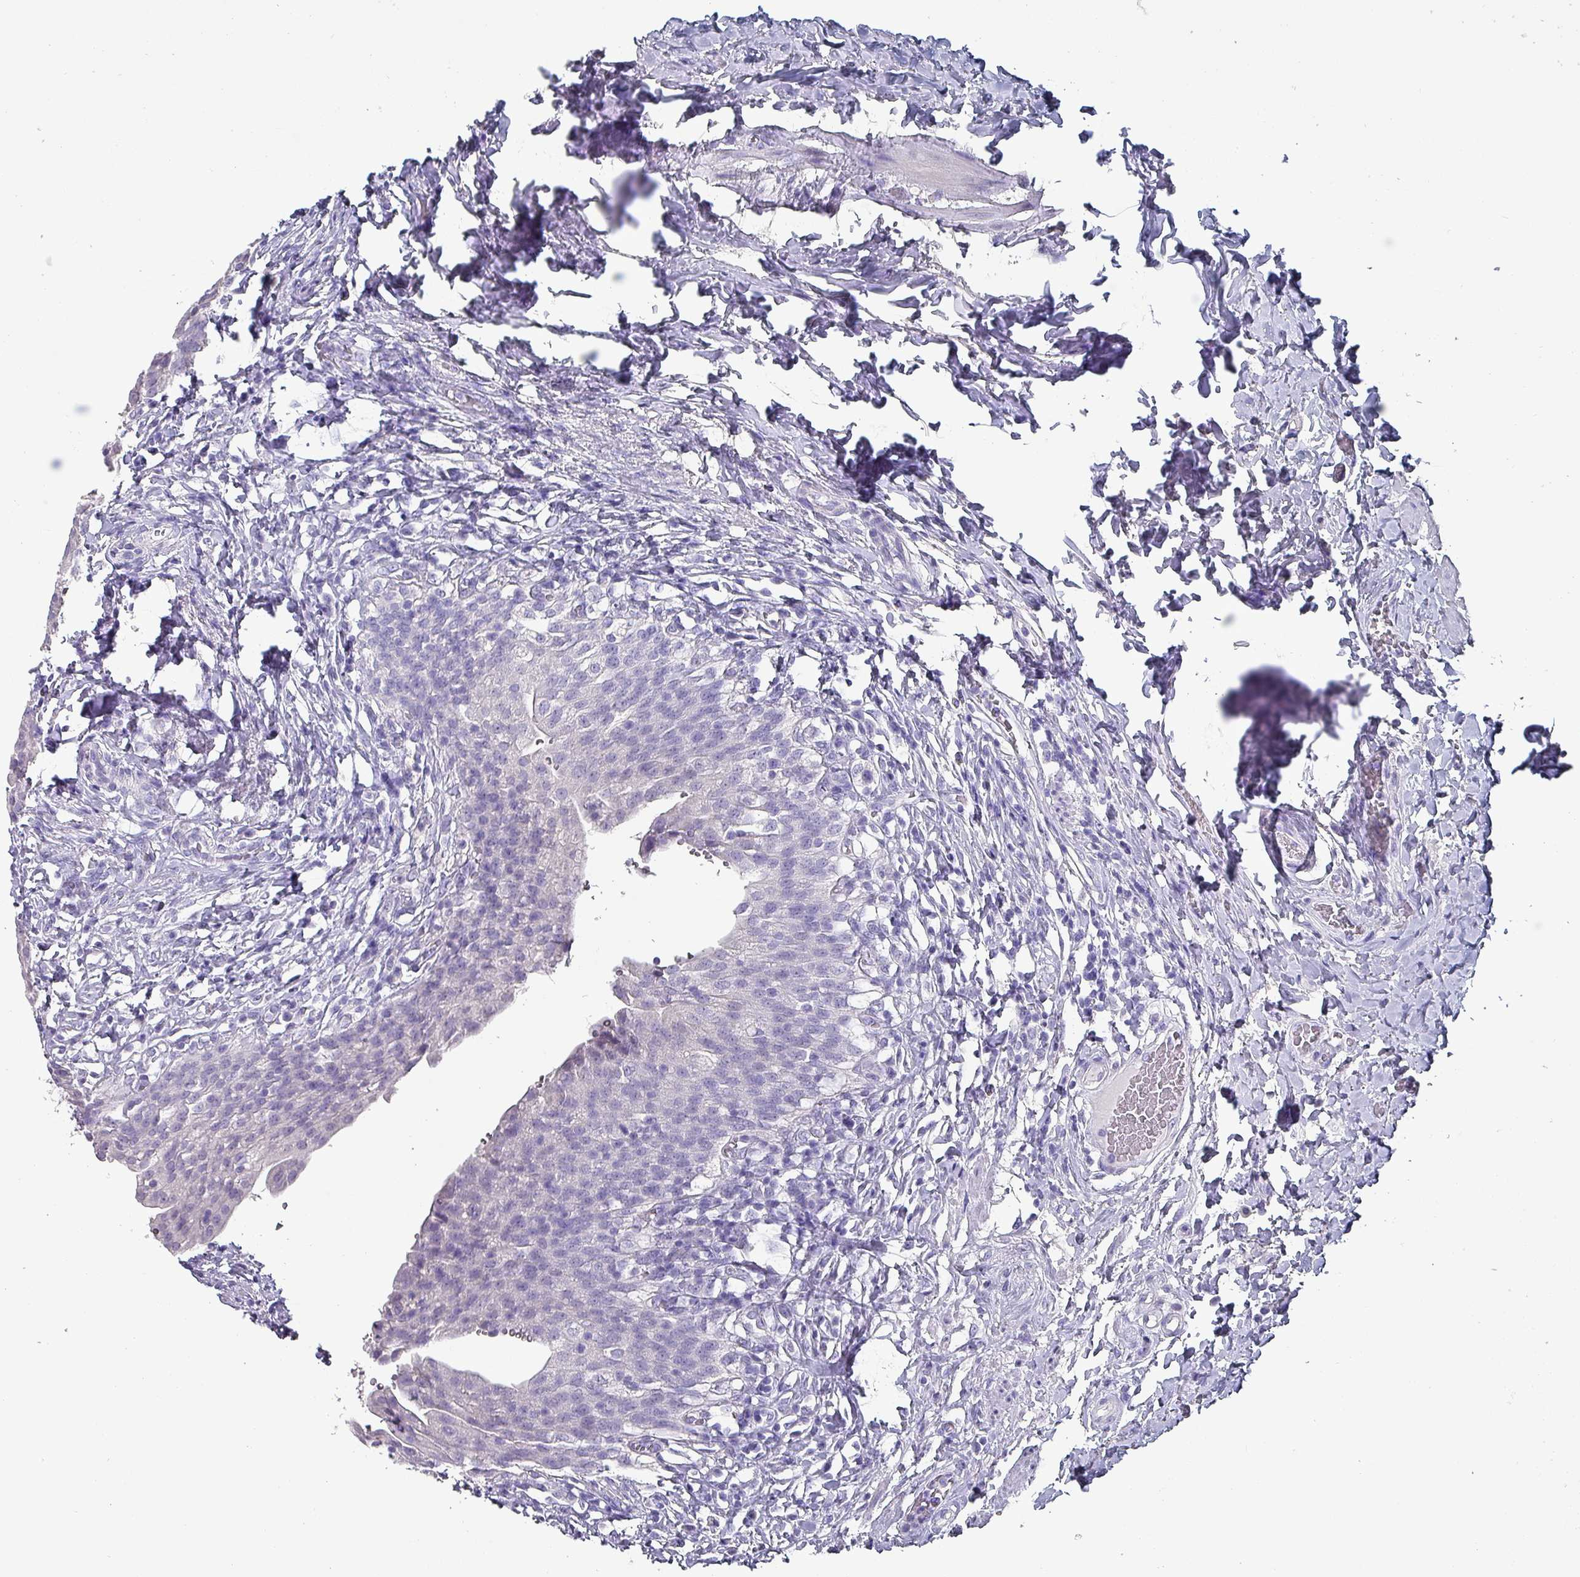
{"staining": {"intensity": "negative", "quantity": "none", "location": "none"}, "tissue": "urinary bladder", "cell_type": "Urothelial cells", "image_type": "normal", "snomed": [{"axis": "morphology", "description": "Normal tissue, NOS"}, {"axis": "morphology", "description": "Inflammation, NOS"}, {"axis": "topography", "description": "Urinary bladder"}], "caption": "IHC of normal human urinary bladder exhibits no staining in urothelial cells.", "gene": "INS", "patient": {"sex": "male", "age": 64}}